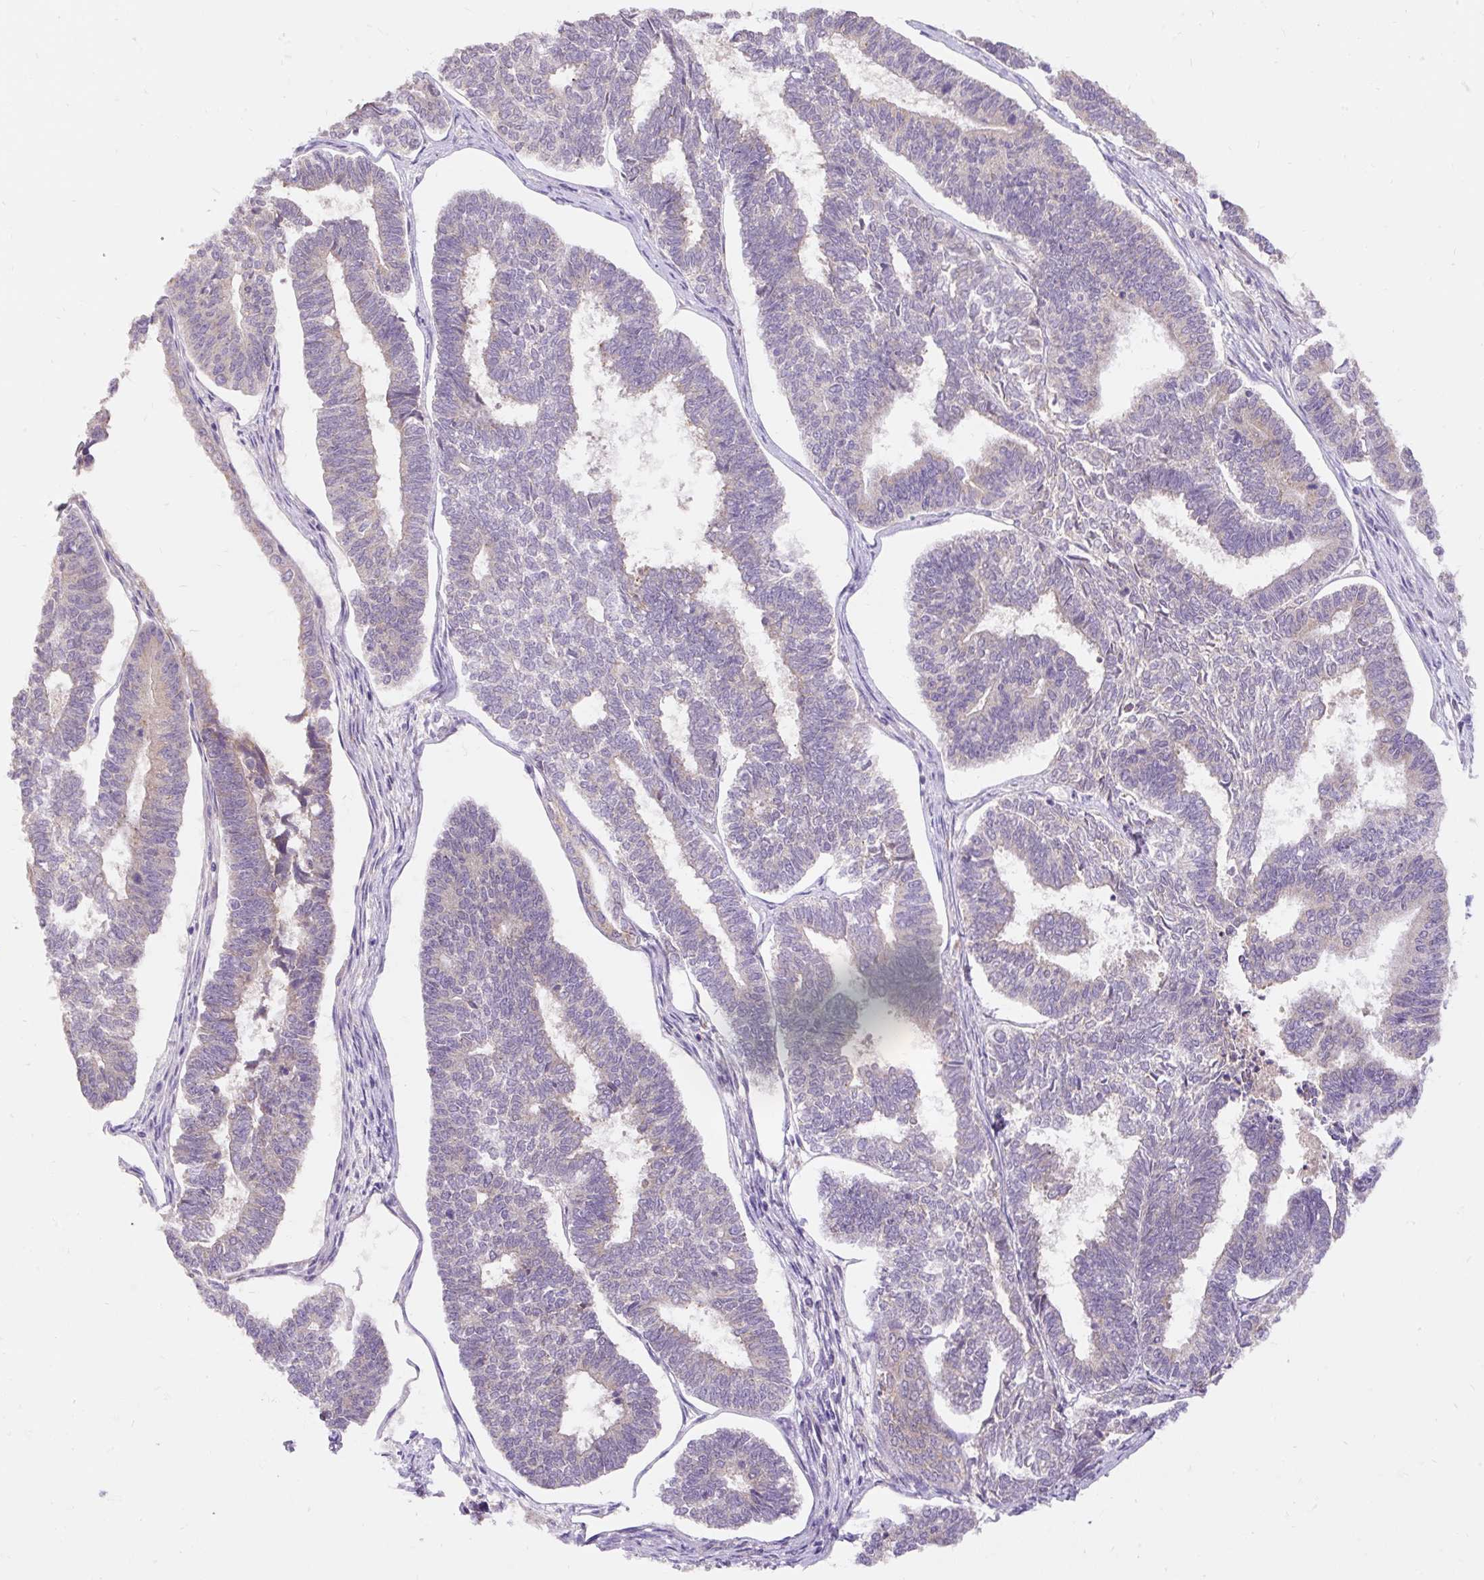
{"staining": {"intensity": "negative", "quantity": "none", "location": "none"}, "tissue": "endometrial cancer", "cell_type": "Tumor cells", "image_type": "cancer", "snomed": [{"axis": "morphology", "description": "Adenocarcinoma, NOS"}, {"axis": "topography", "description": "Endometrium"}], "caption": "A photomicrograph of human endometrial cancer (adenocarcinoma) is negative for staining in tumor cells.", "gene": "SEC63", "patient": {"sex": "female", "age": 70}}